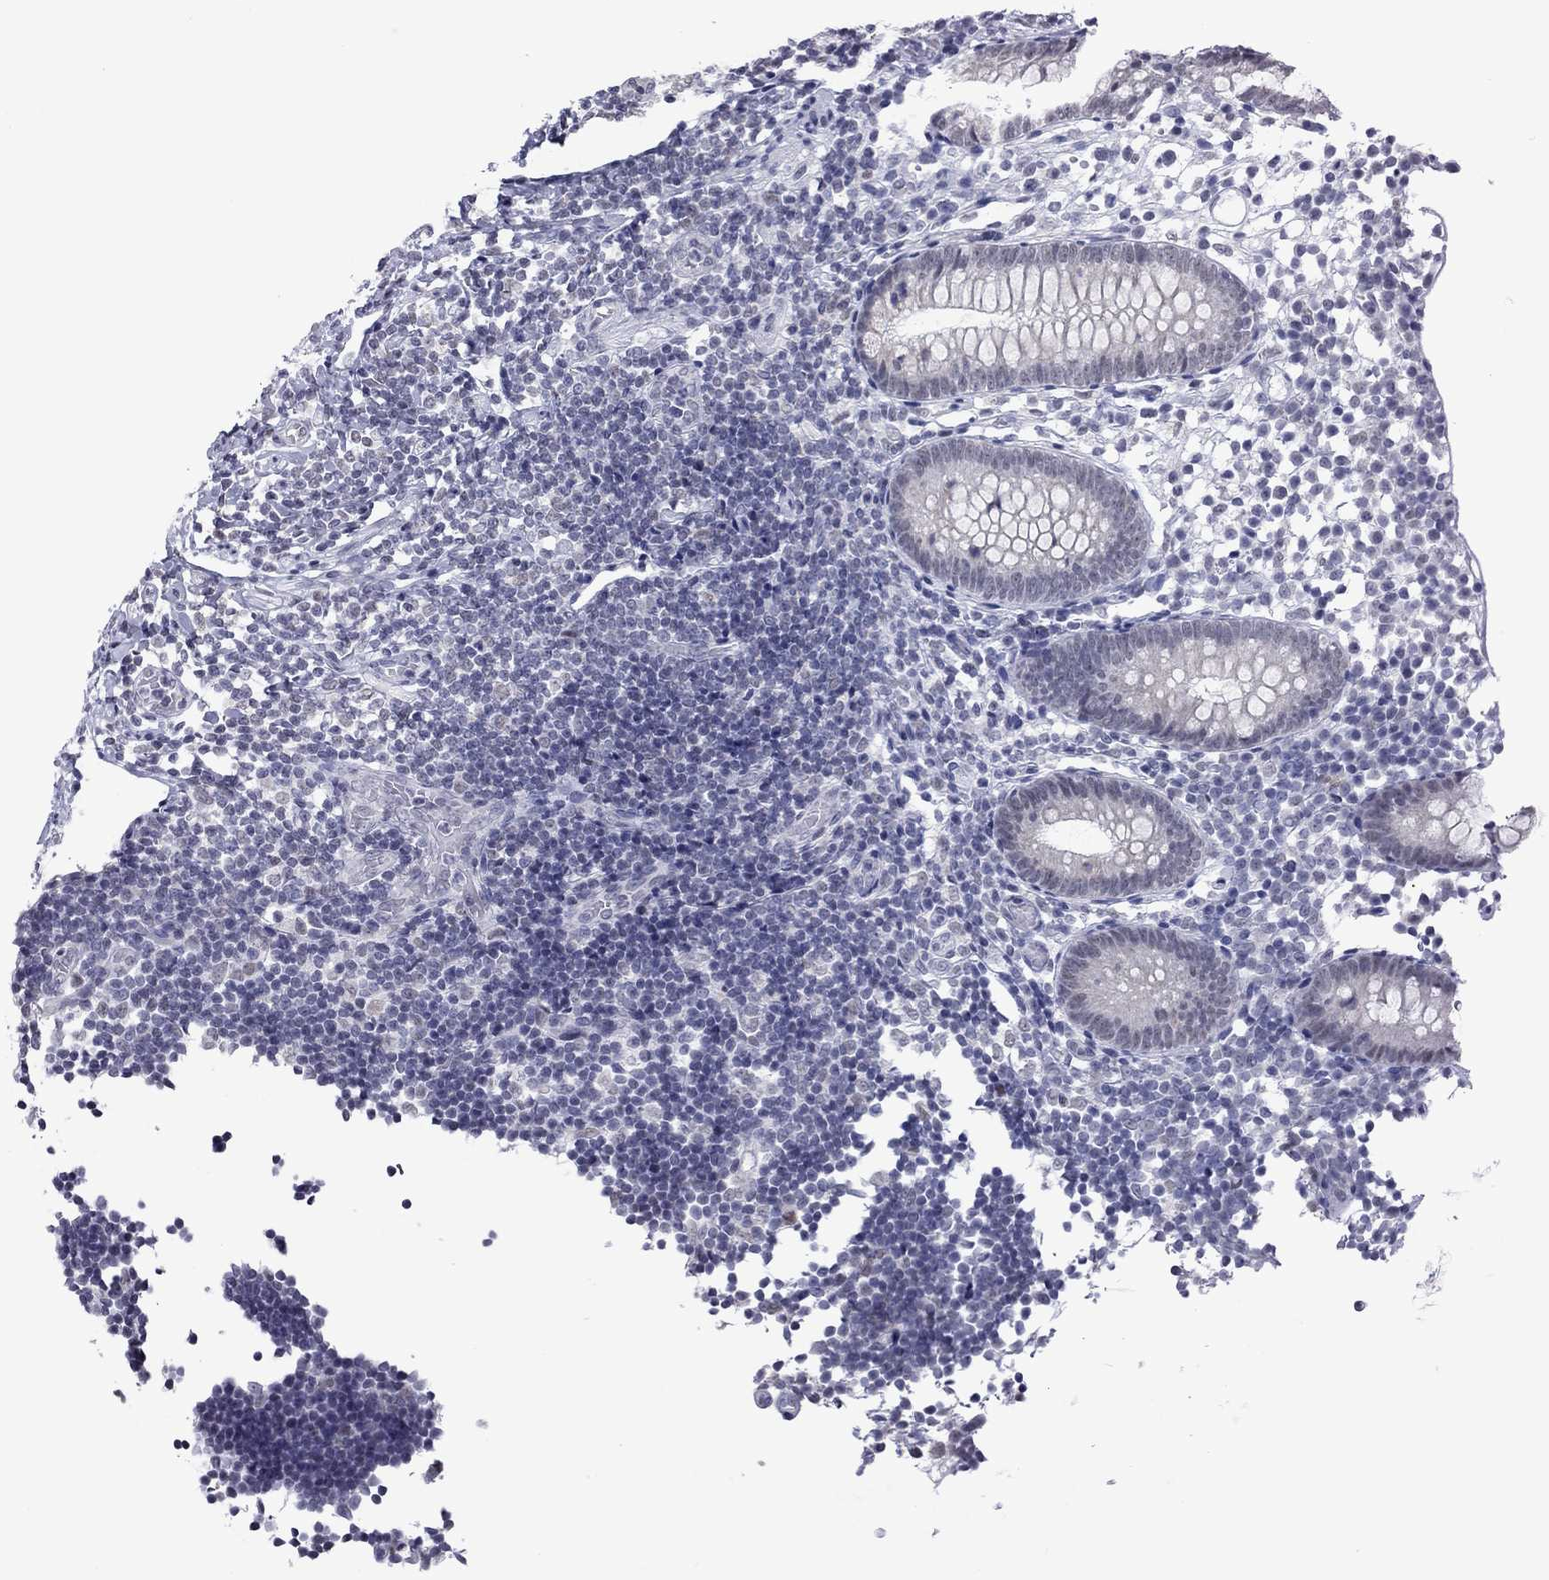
{"staining": {"intensity": "negative", "quantity": "none", "location": "none"}, "tissue": "appendix", "cell_type": "Glandular cells", "image_type": "normal", "snomed": [{"axis": "morphology", "description": "Normal tissue, NOS"}, {"axis": "topography", "description": "Appendix"}], "caption": "This image is of benign appendix stained with immunohistochemistry to label a protein in brown with the nuclei are counter-stained blue. There is no positivity in glandular cells.", "gene": "PPP1R3A", "patient": {"sex": "female", "age": 40}}